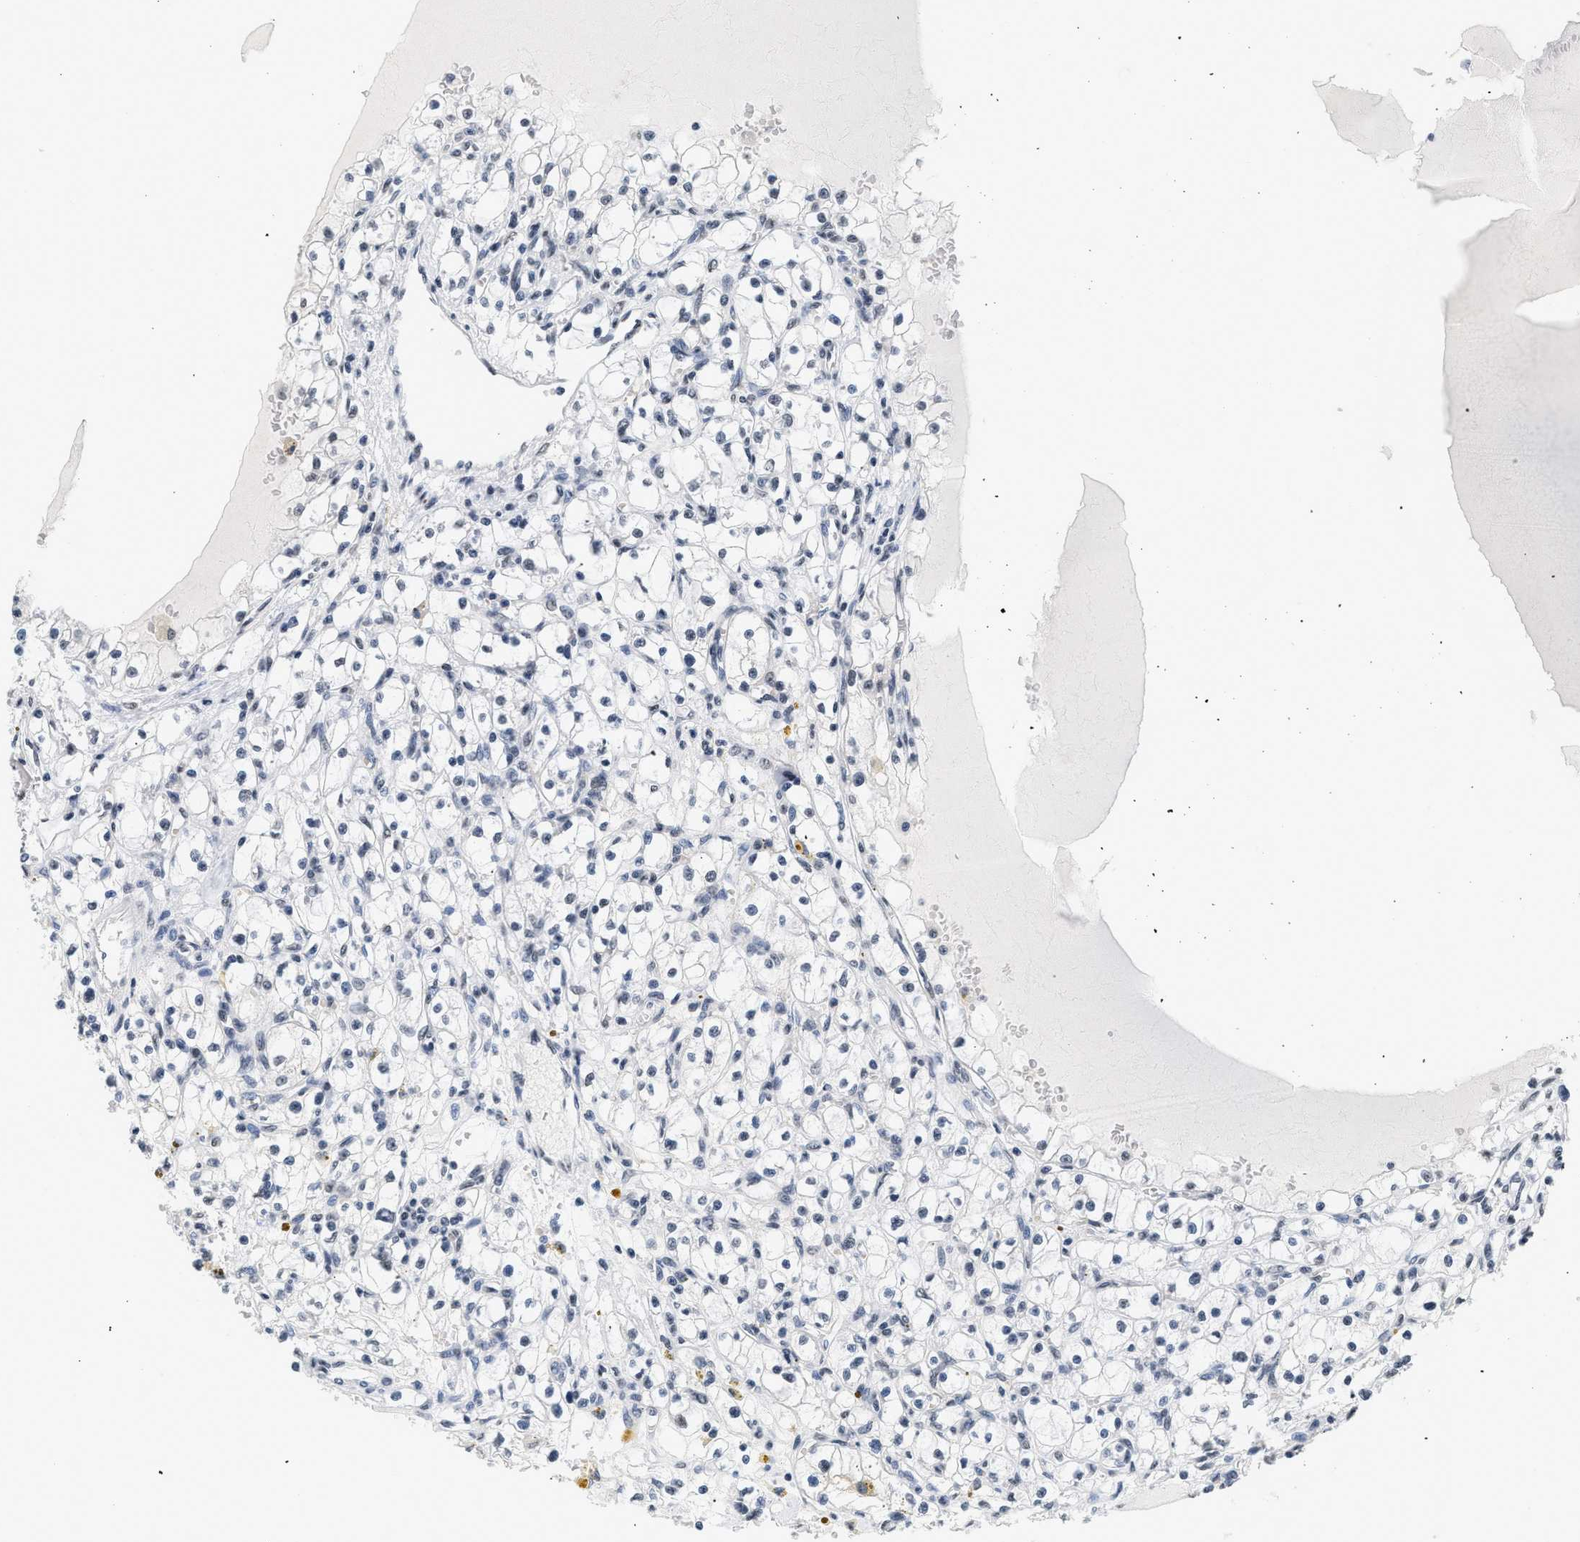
{"staining": {"intensity": "negative", "quantity": "none", "location": "none"}, "tissue": "renal cancer", "cell_type": "Tumor cells", "image_type": "cancer", "snomed": [{"axis": "morphology", "description": "Adenocarcinoma, NOS"}, {"axis": "topography", "description": "Kidney"}], "caption": "A histopathology image of adenocarcinoma (renal) stained for a protein demonstrates no brown staining in tumor cells.", "gene": "RAF1", "patient": {"sex": "male", "age": 56}}